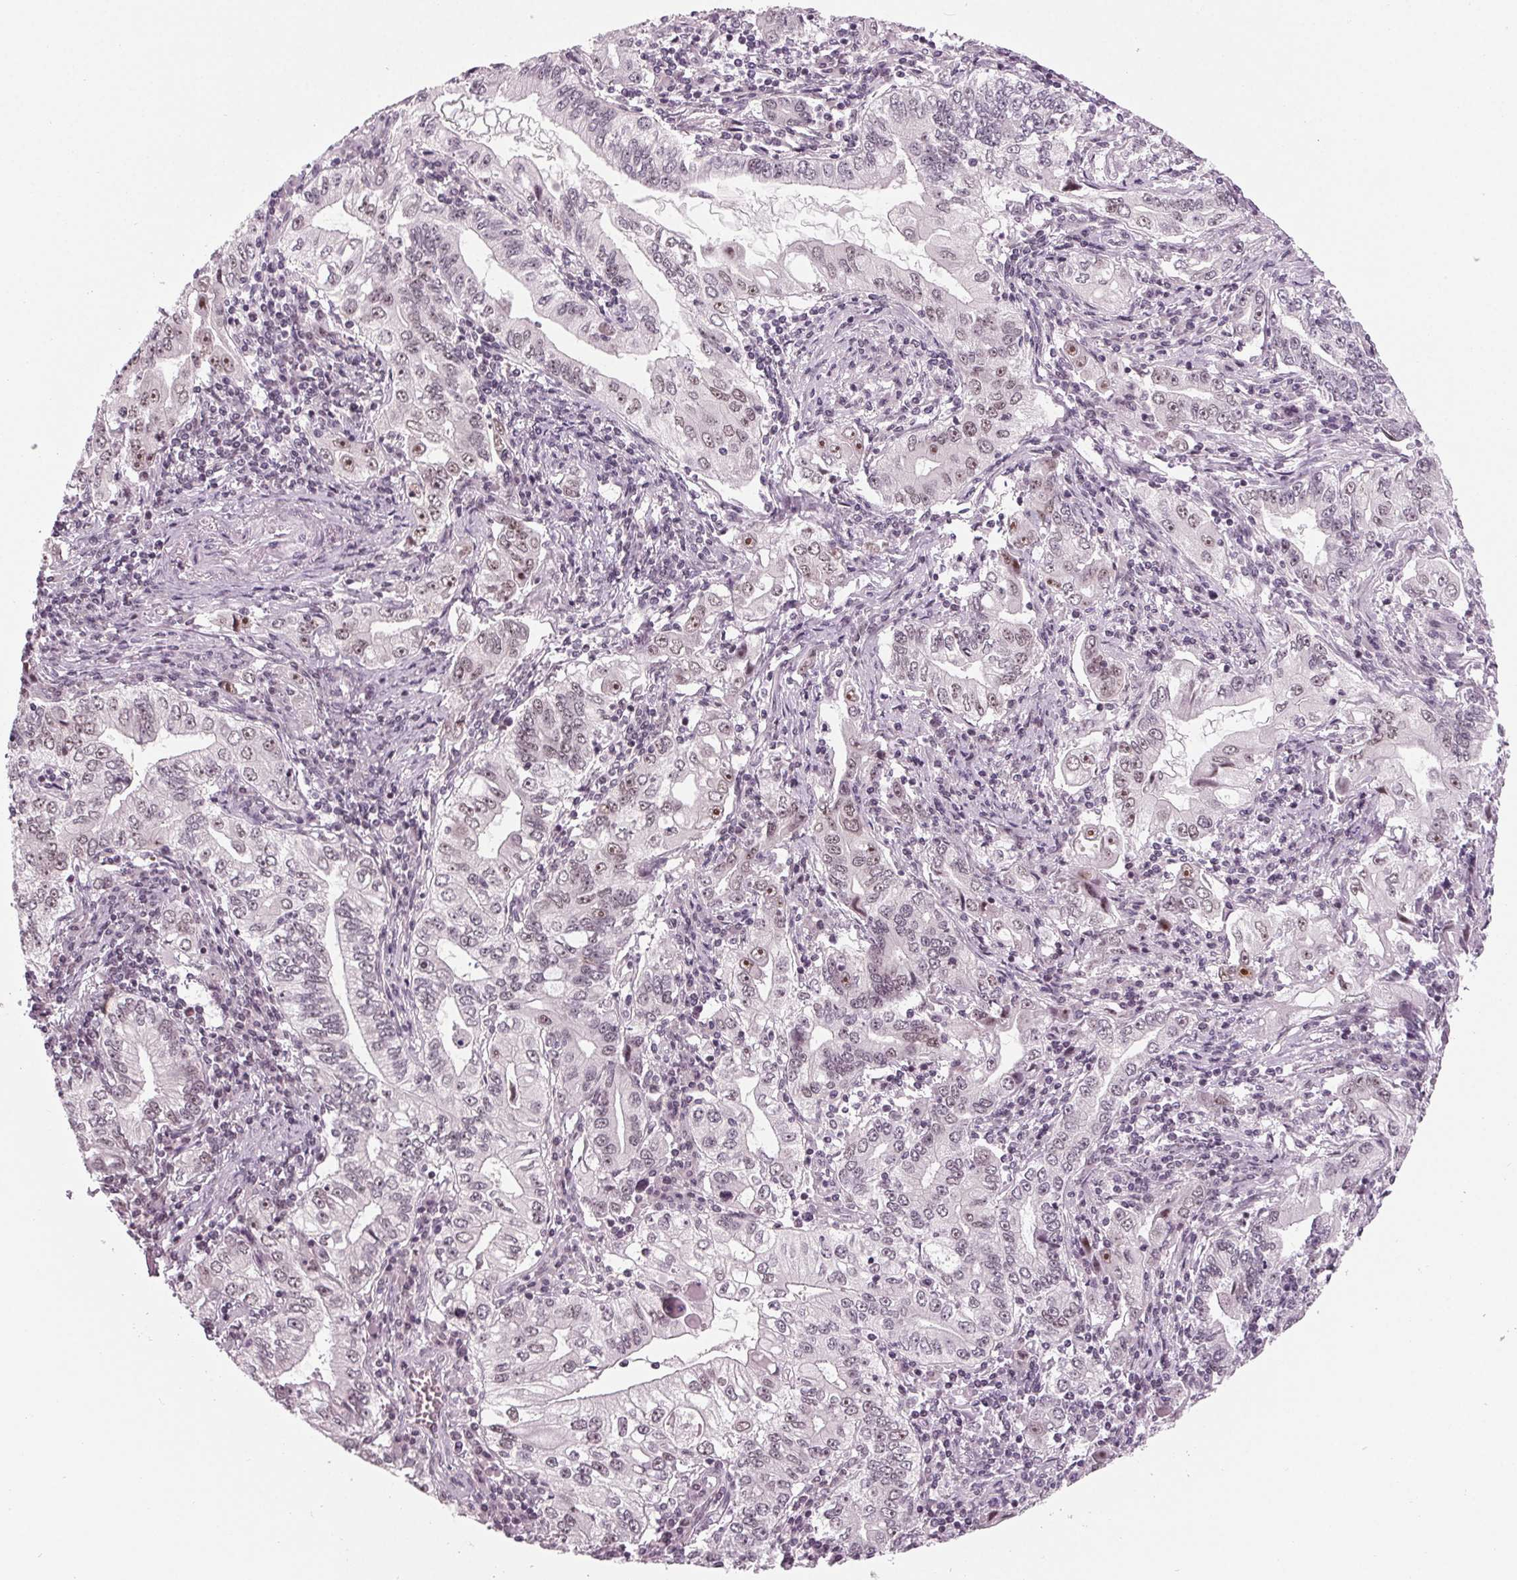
{"staining": {"intensity": "weak", "quantity": "<25%", "location": "nuclear"}, "tissue": "stomach cancer", "cell_type": "Tumor cells", "image_type": "cancer", "snomed": [{"axis": "morphology", "description": "Adenocarcinoma, NOS"}, {"axis": "topography", "description": "Stomach, lower"}], "caption": "High magnification brightfield microscopy of adenocarcinoma (stomach) stained with DAB (3,3'-diaminobenzidine) (brown) and counterstained with hematoxylin (blue): tumor cells show no significant staining.", "gene": "DDX41", "patient": {"sex": "female", "age": 72}}